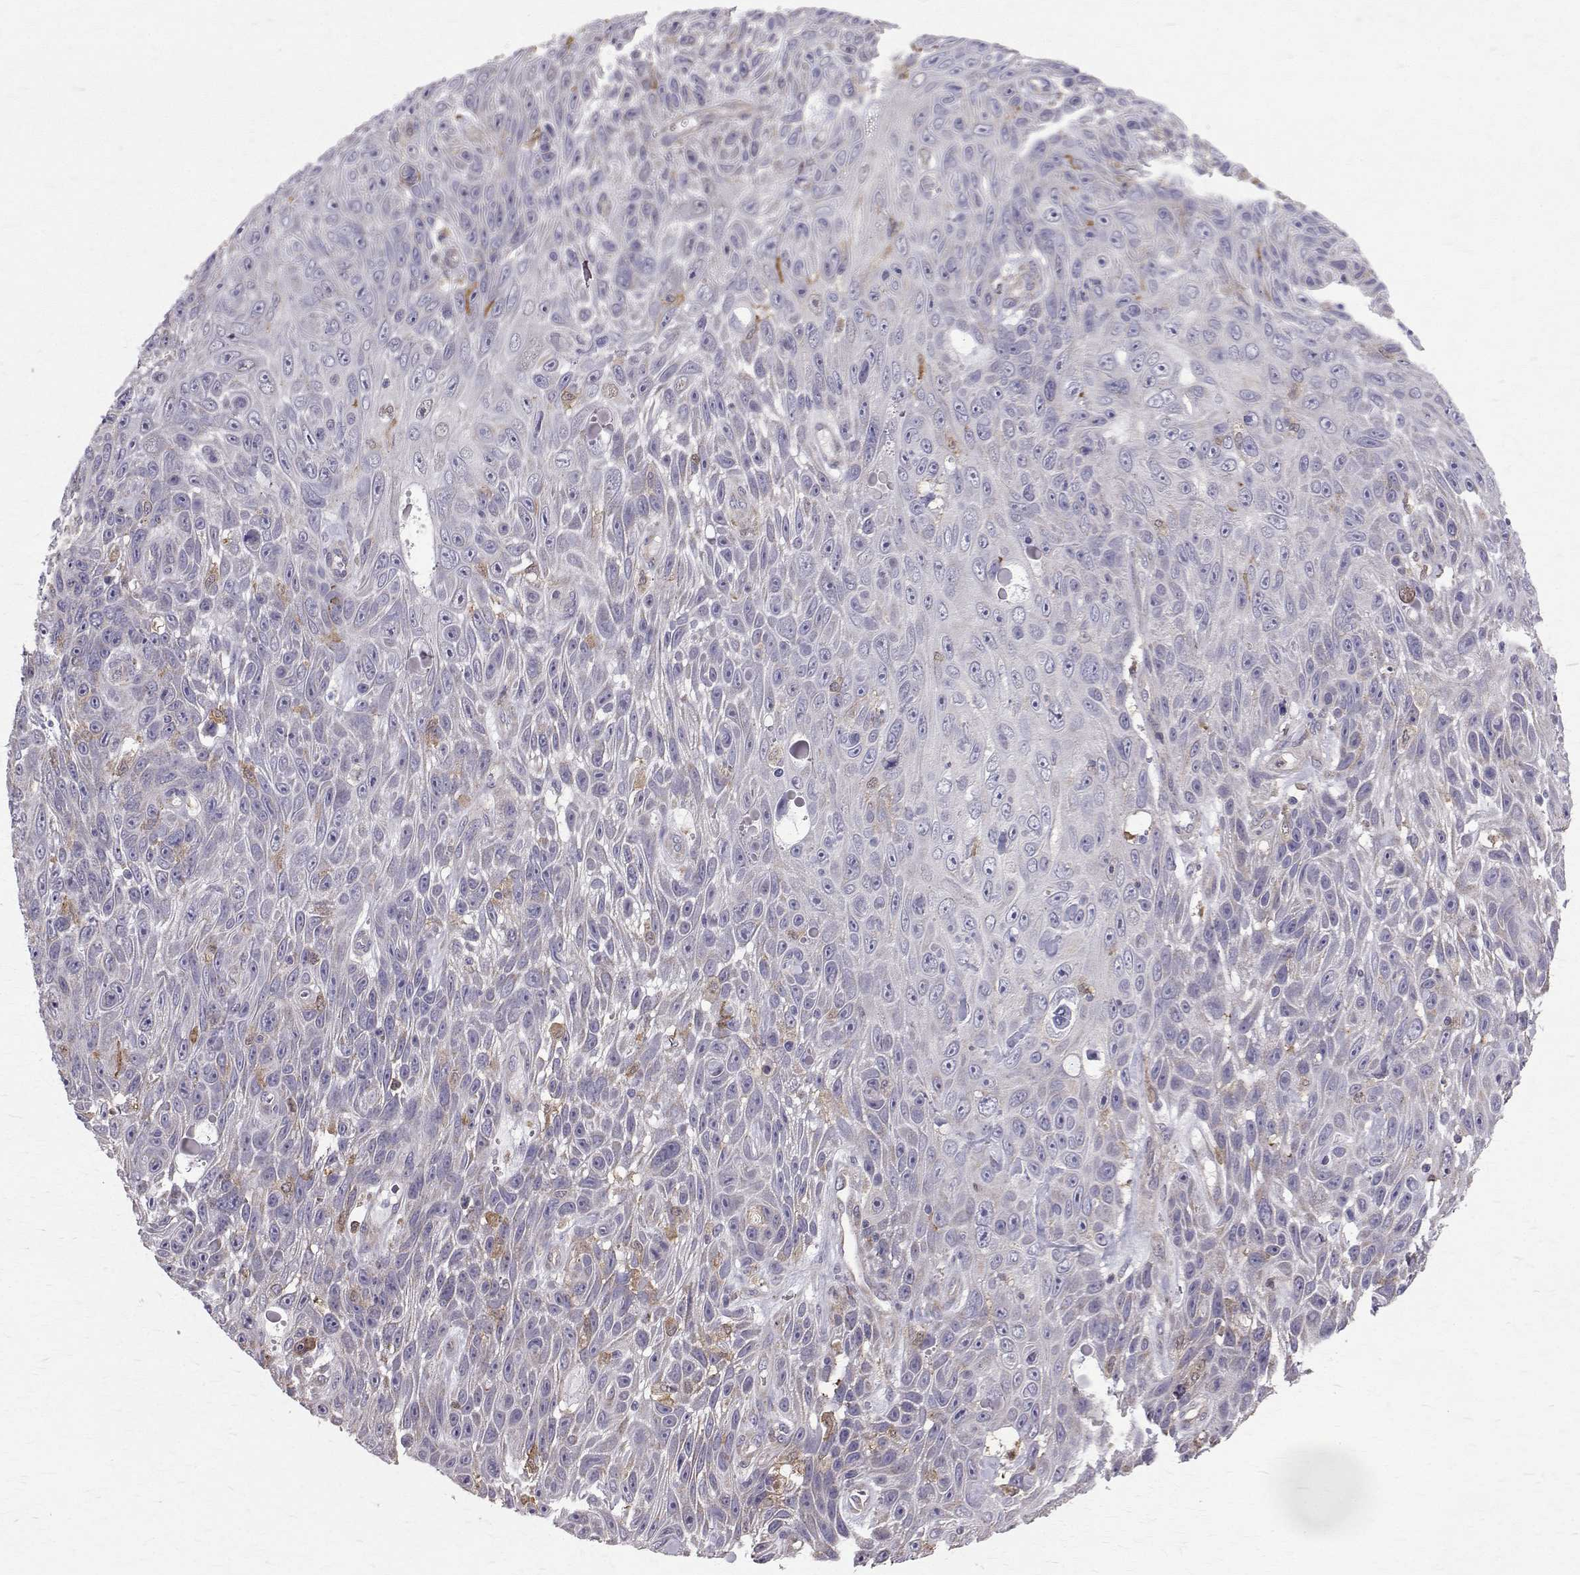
{"staining": {"intensity": "weak", "quantity": "<25%", "location": "cytoplasmic/membranous"}, "tissue": "skin cancer", "cell_type": "Tumor cells", "image_type": "cancer", "snomed": [{"axis": "morphology", "description": "Squamous cell carcinoma, NOS"}, {"axis": "topography", "description": "Skin"}], "caption": "Protein analysis of squamous cell carcinoma (skin) reveals no significant expression in tumor cells.", "gene": "CCDC89", "patient": {"sex": "male", "age": 82}}